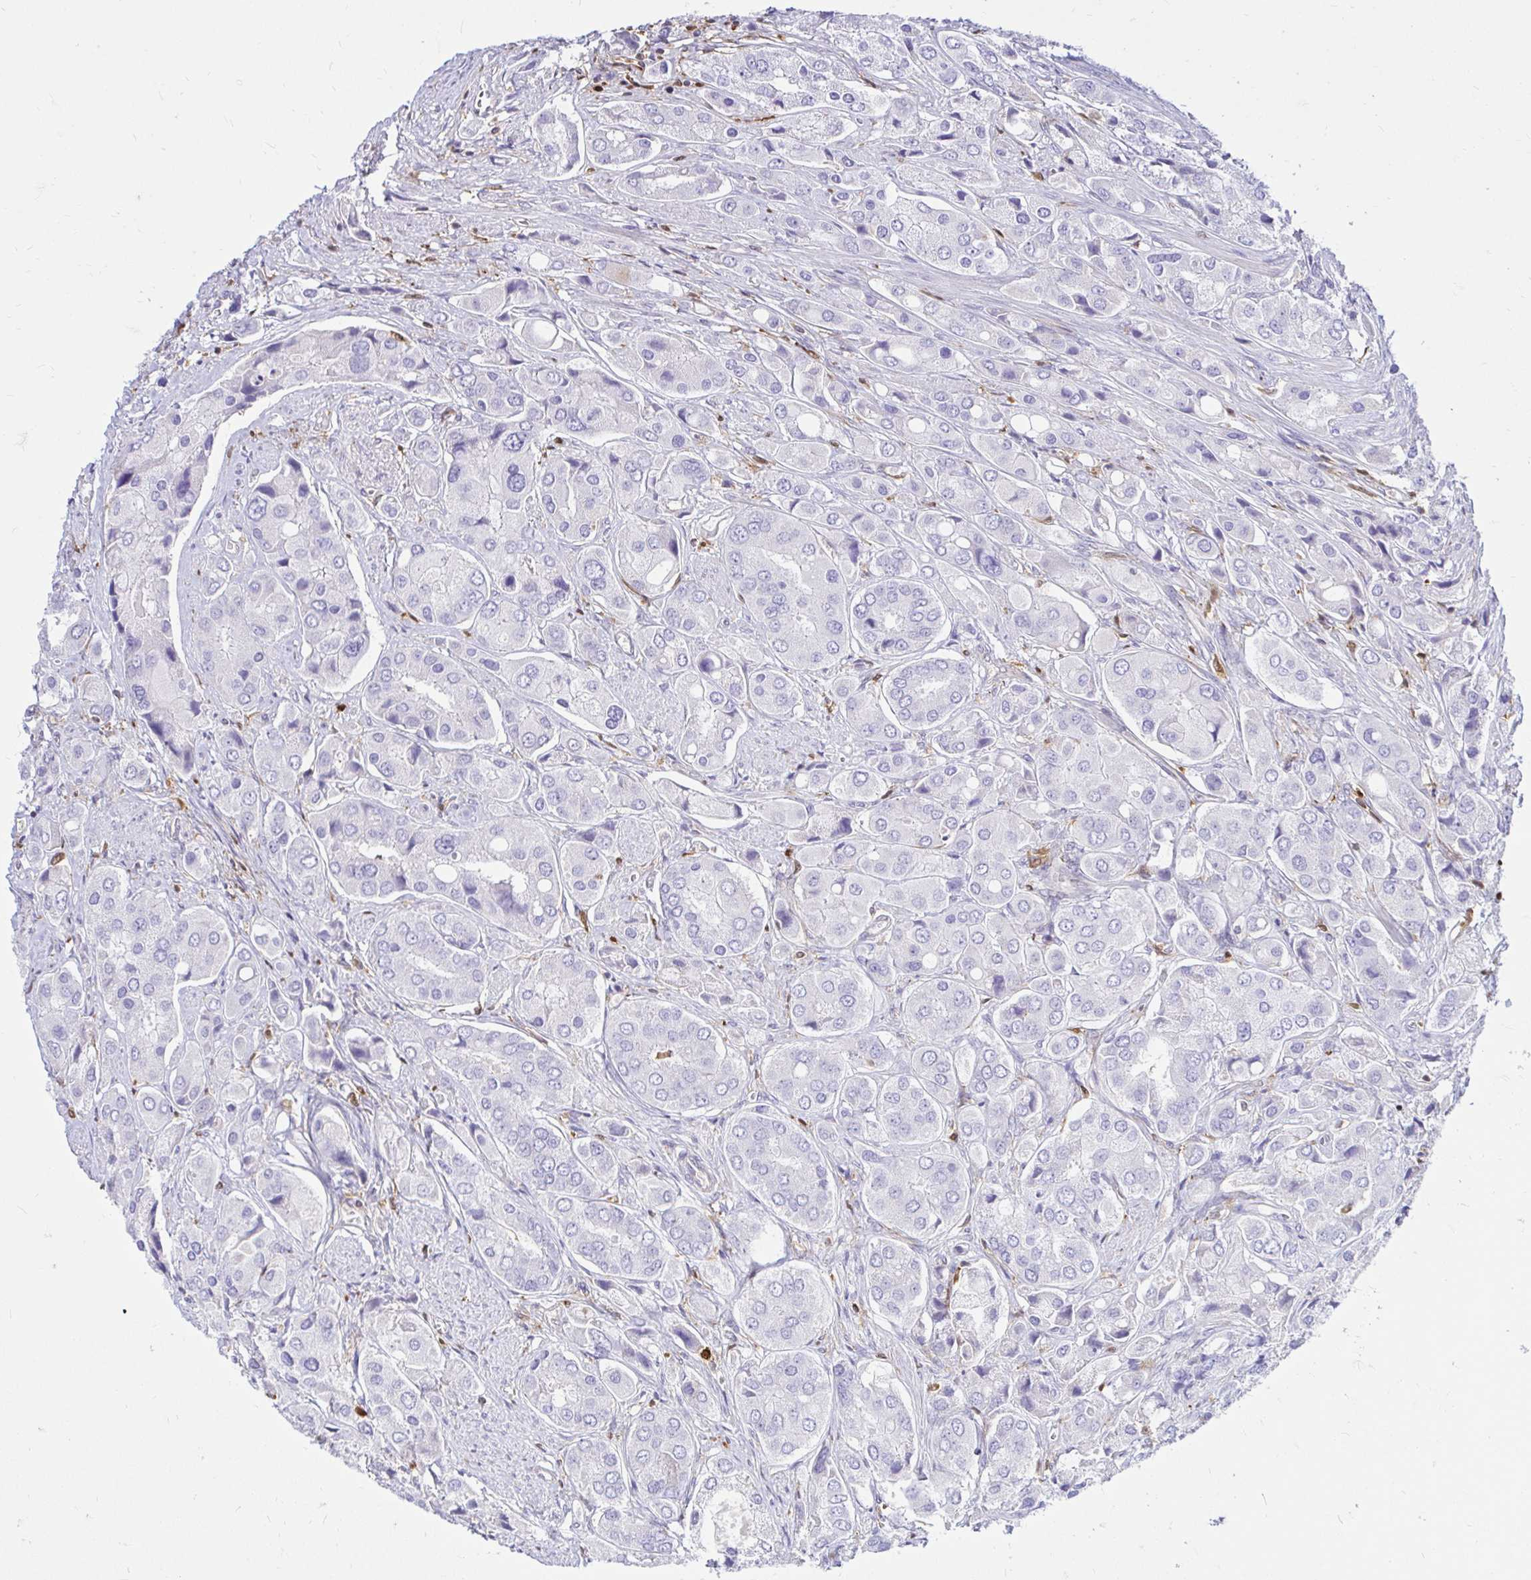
{"staining": {"intensity": "negative", "quantity": "none", "location": "none"}, "tissue": "prostate cancer", "cell_type": "Tumor cells", "image_type": "cancer", "snomed": [{"axis": "morphology", "description": "Adenocarcinoma, Low grade"}, {"axis": "topography", "description": "Prostate"}], "caption": "A high-resolution photomicrograph shows immunohistochemistry (IHC) staining of prostate cancer, which demonstrates no significant positivity in tumor cells.", "gene": "PYCARD", "patient": {"sex": "male", "age": 69}}